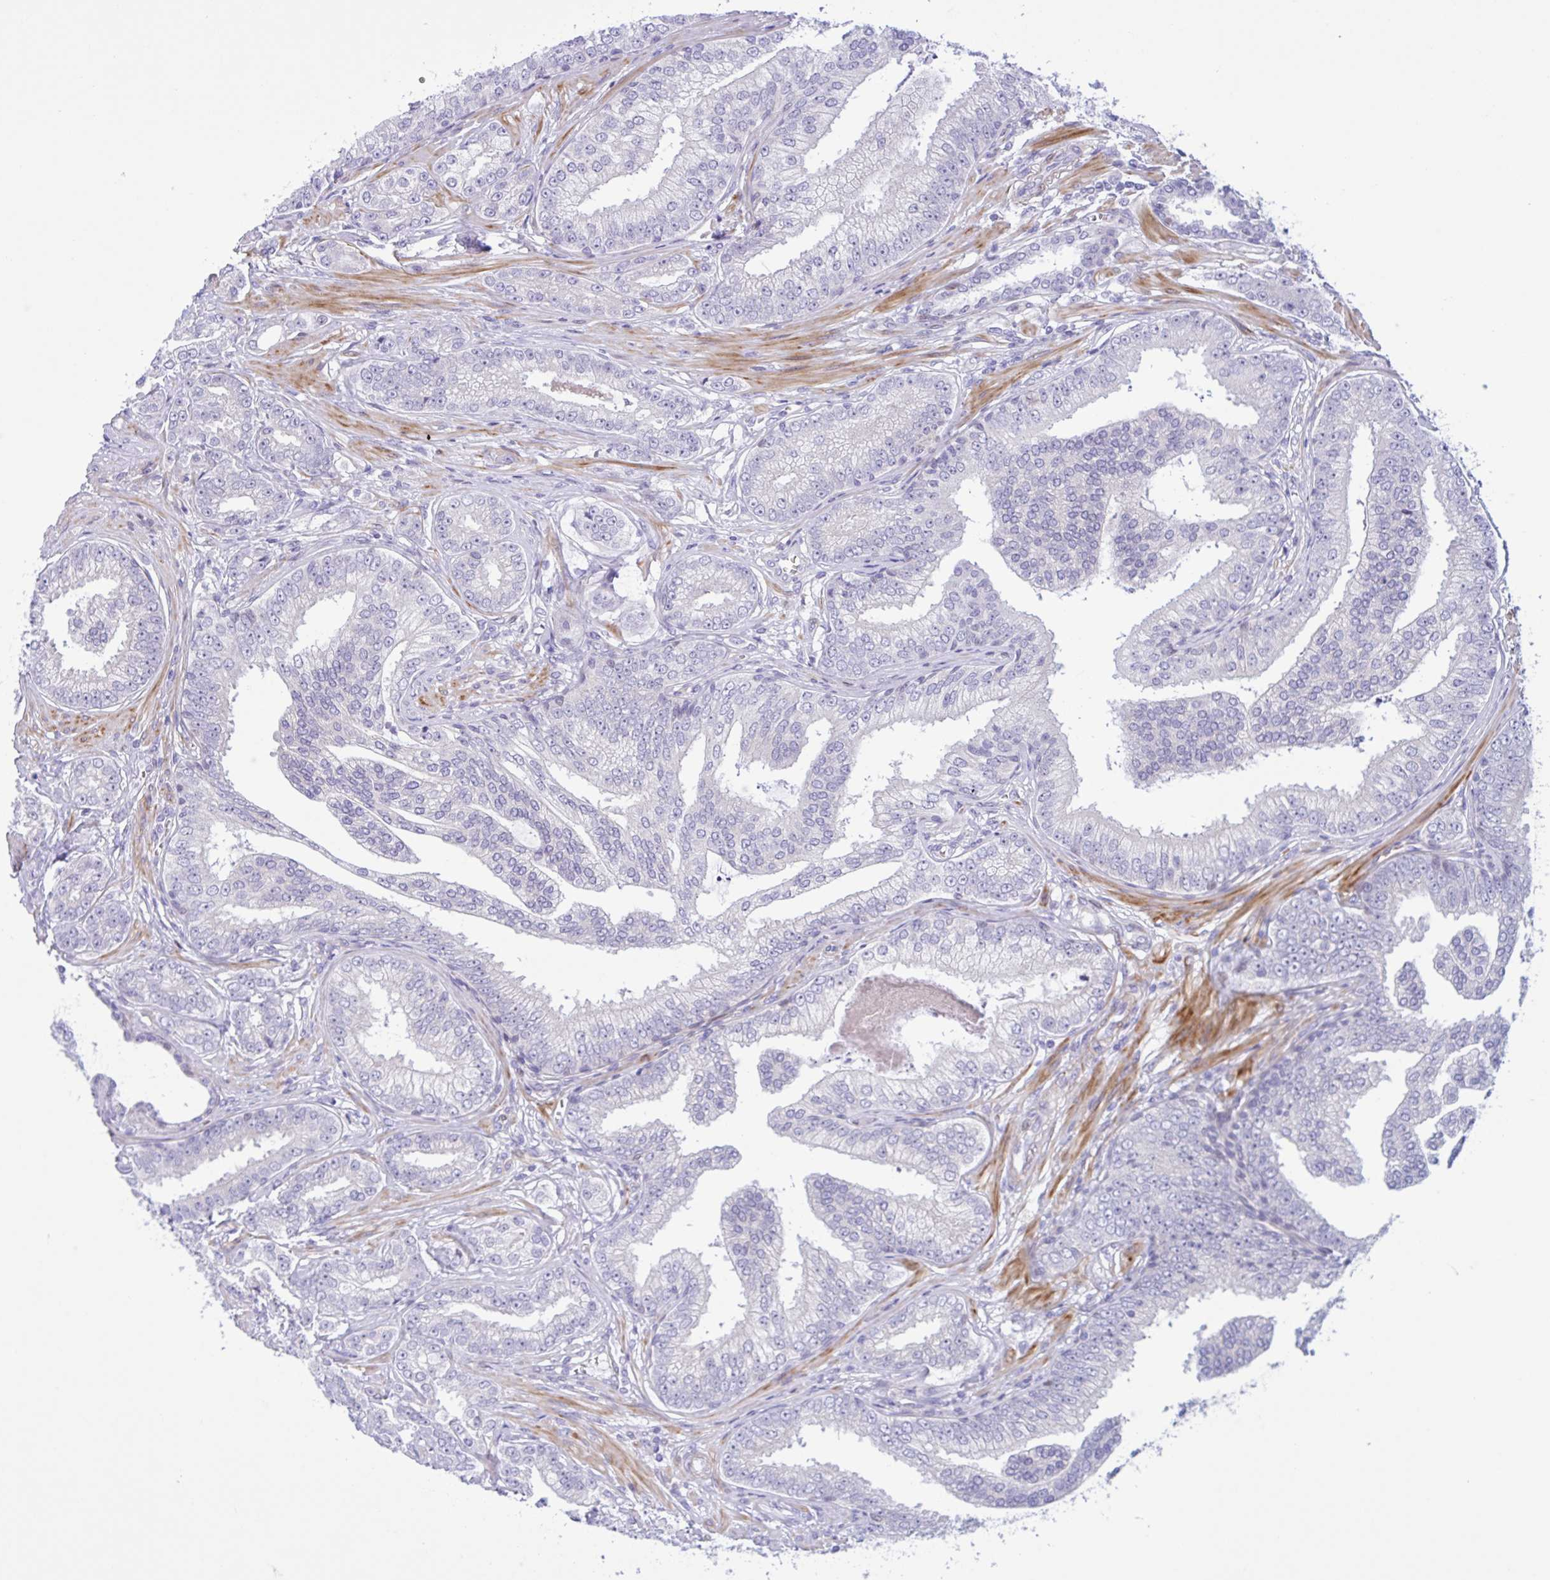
{"staining": {"intensity": "negative", "quantity": "none", "location": "none"}, "tissue": "prostate cancer", "cell_type": "Tumor cells", "image_type": "cancer", "snomed": [{"axis": "morphology", "description": "Adenocarcinoma, Low grade"}, {"axis": "topography", "description": "Prostate"}], "caption": "Immunohistochemistry of human prostate cancer displays no positivity in tumor cells.", "gene": "AHCYL2", "patient": {"sex": "male", "age": 61}}